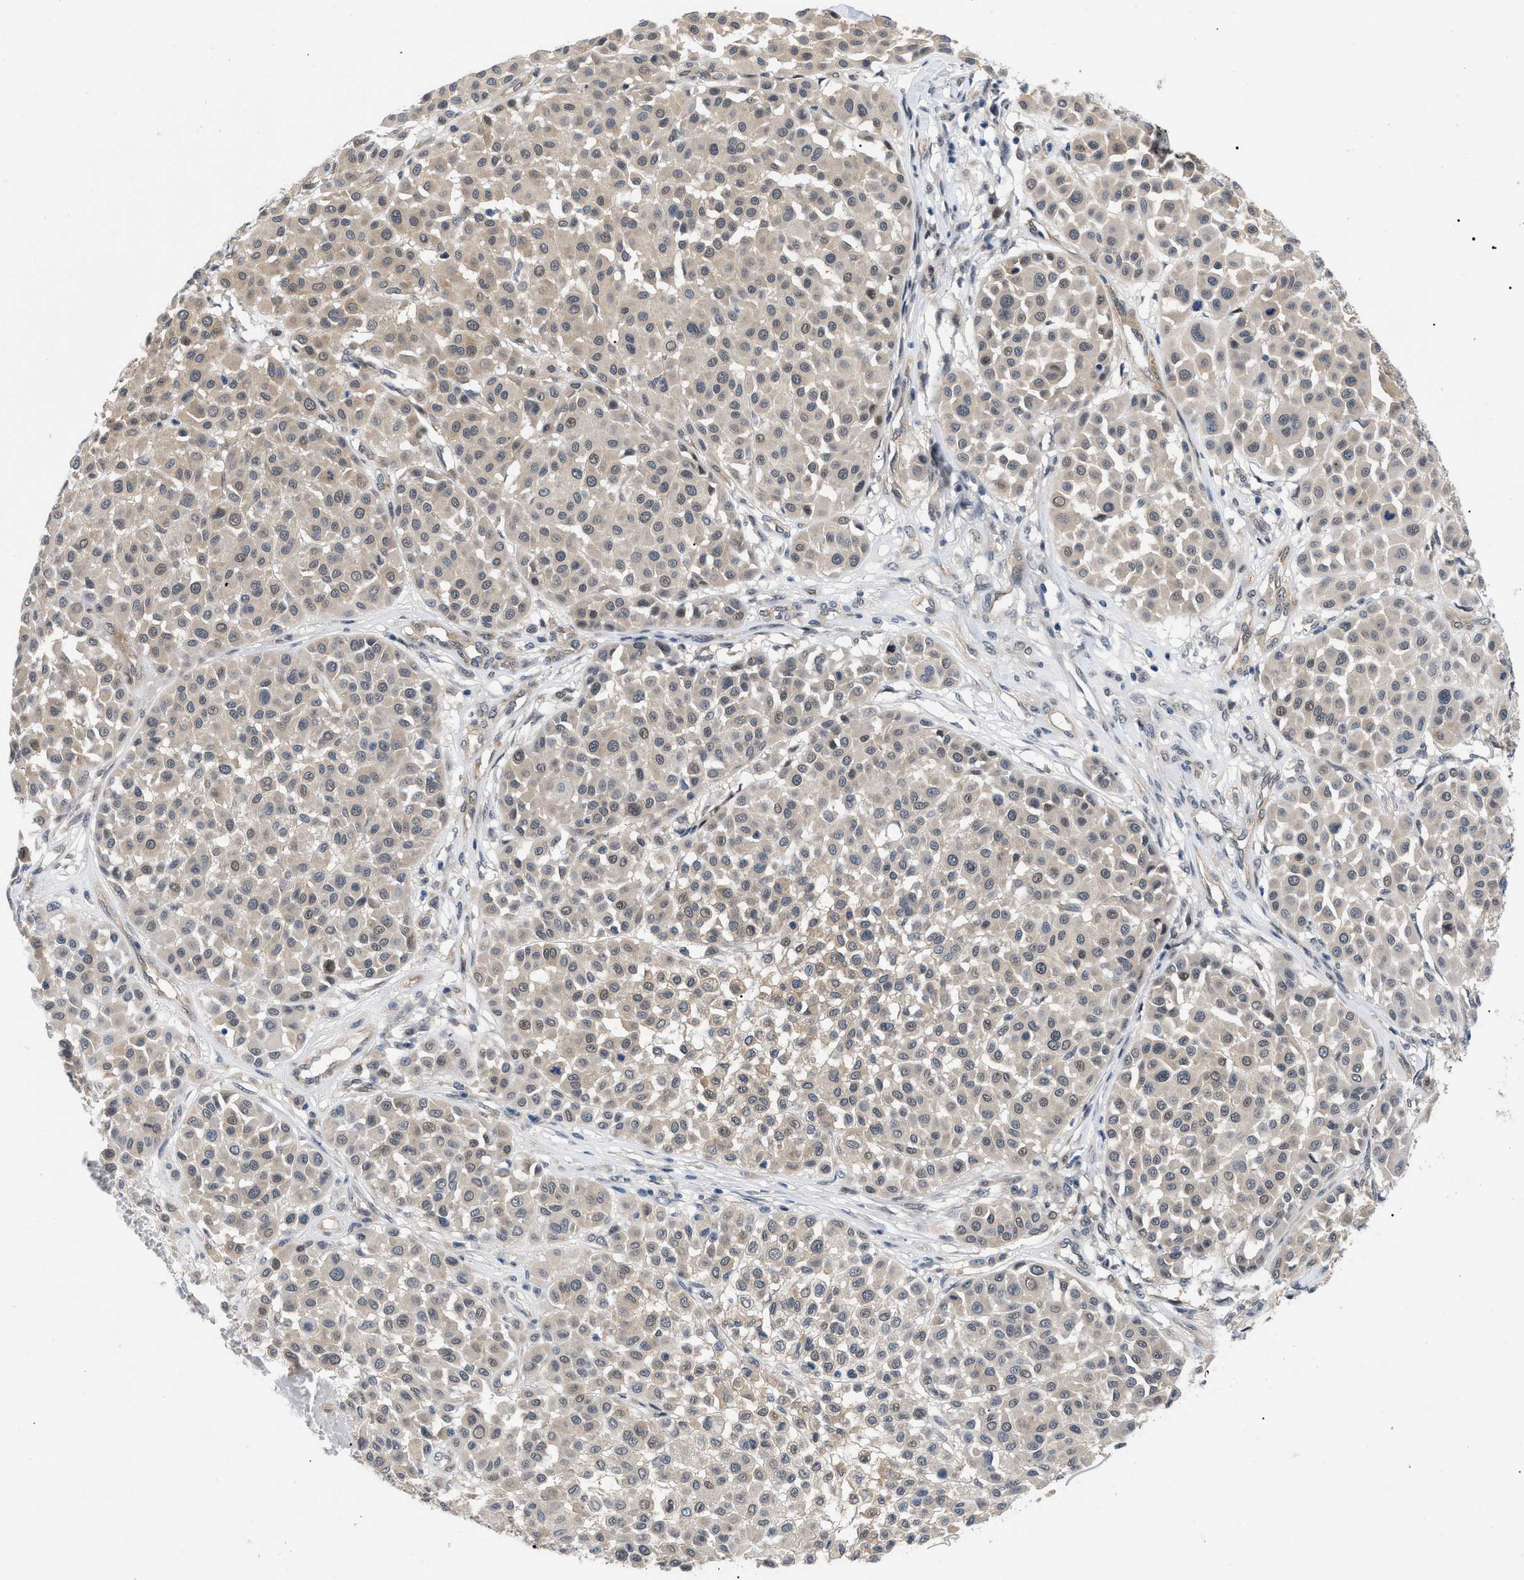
{"staining": {"intensity": "weak", "quantity": ">75%", "location": "cytoplasmic/membranous"}, "tissue": "melanoma", "cell_type": "Tumor cells", "image_type": "cancer", "snomed": [{"axis": "morphology", "description": "Malignant melanoma, Metastatic site"}, {"axis": "topography", "description": "Soft tissue"}], "caption": "The photomicrograph reveals a brown stain indicating the presence of a protein in the cytoplasmic/membranous of tumor cells in malignant melanoma (metastatic site). The protein is stained brown, and the nuclei are stained in blue (DAB IHC with brightfield microscopy, high magnification).", "gene": "GARRE1", "patient": {"sex": "male", "age": 41}}